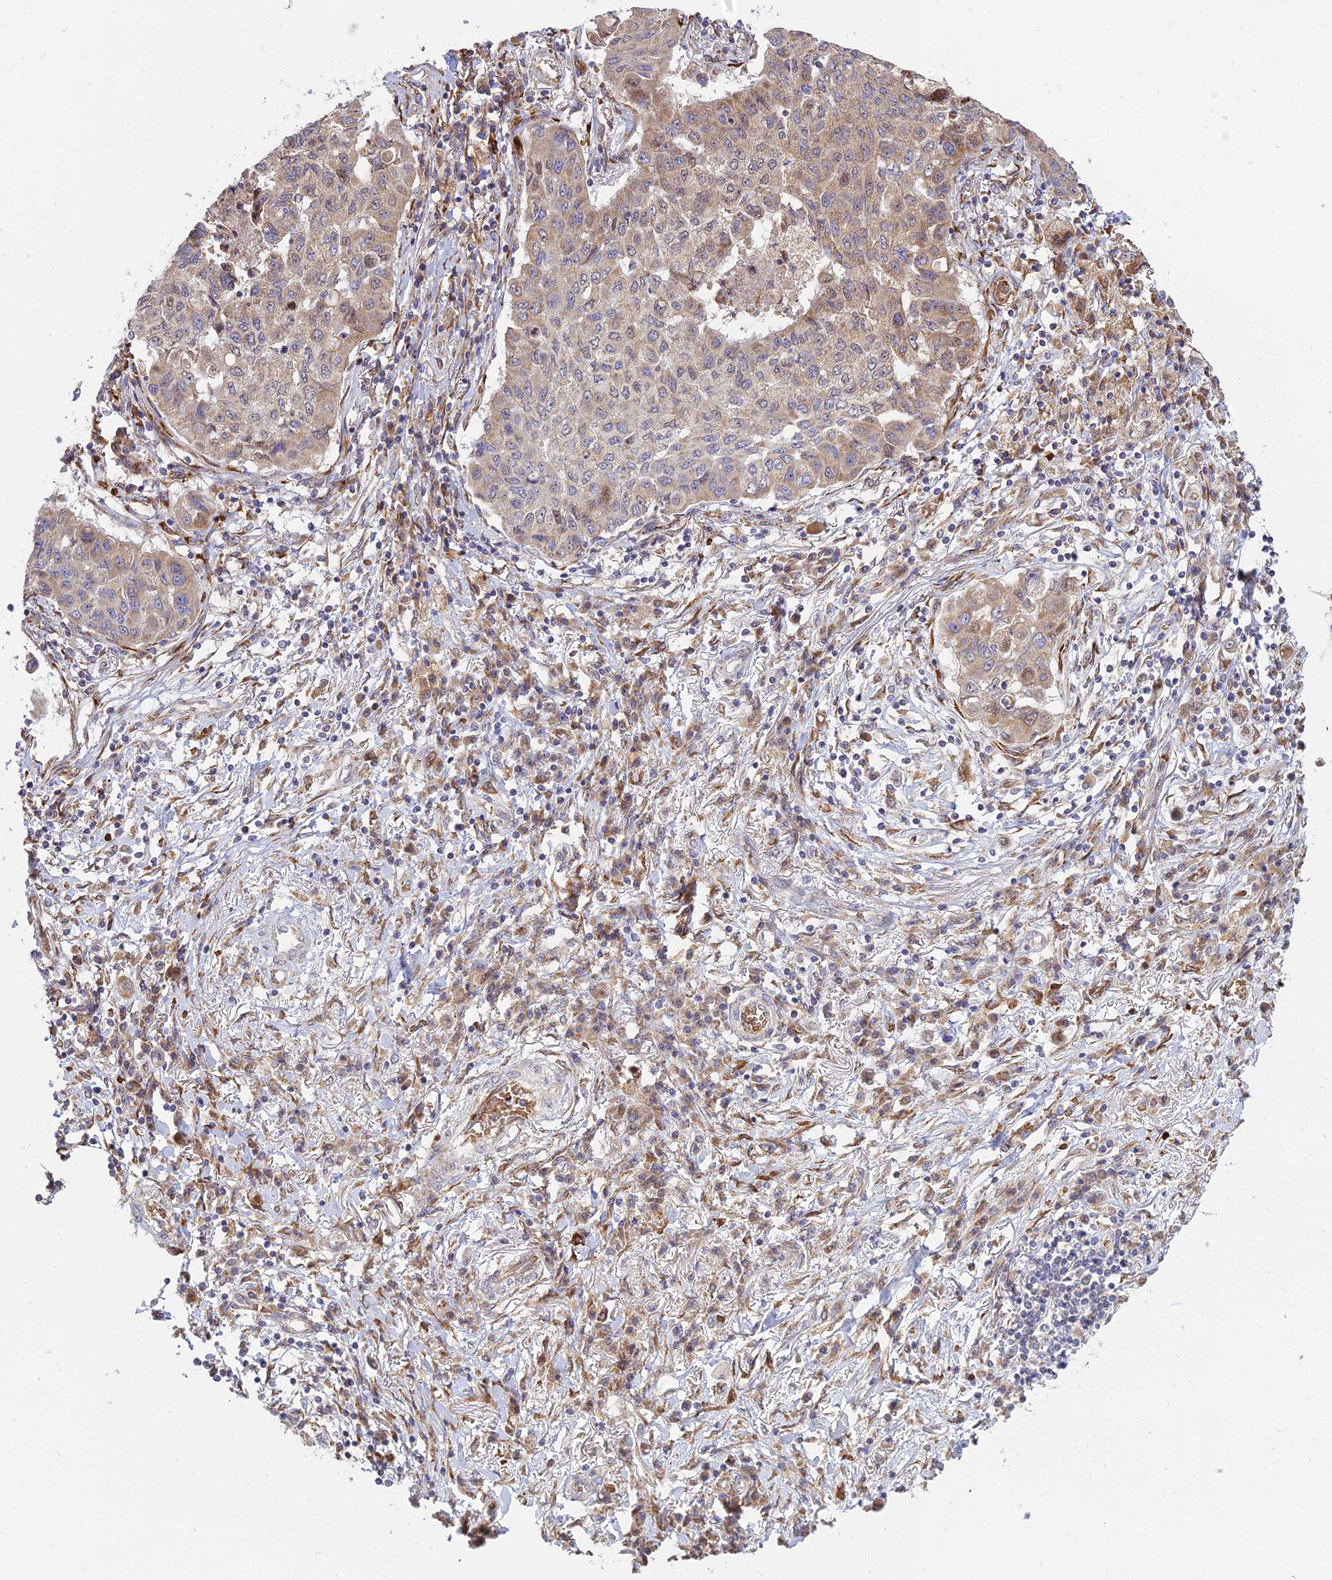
{"staining": {"intensity": "weak", "quantity": "25%-75%", "location": "cytoplasmic/membranous,nuclear"}, "tissue": "lung cancer", "cell_type": "Tumor cells", "image_type": "cancer", "snomed": [{"axis": "morphology", "description": "Squamous cell carcinoma, NOS"}, {"axis": "topography", "description": "Lung"}], "caption": "IHC photomicrograph of lung squamous cell carcinoma stained for a protein (brown), which demonstrates low levels of weak cytoplasmic/membranous and nuclear staining in about 25%-75% of tumor cells.", "gene": "UFSP2", "patient": {"sex": "male", "age": 74}}